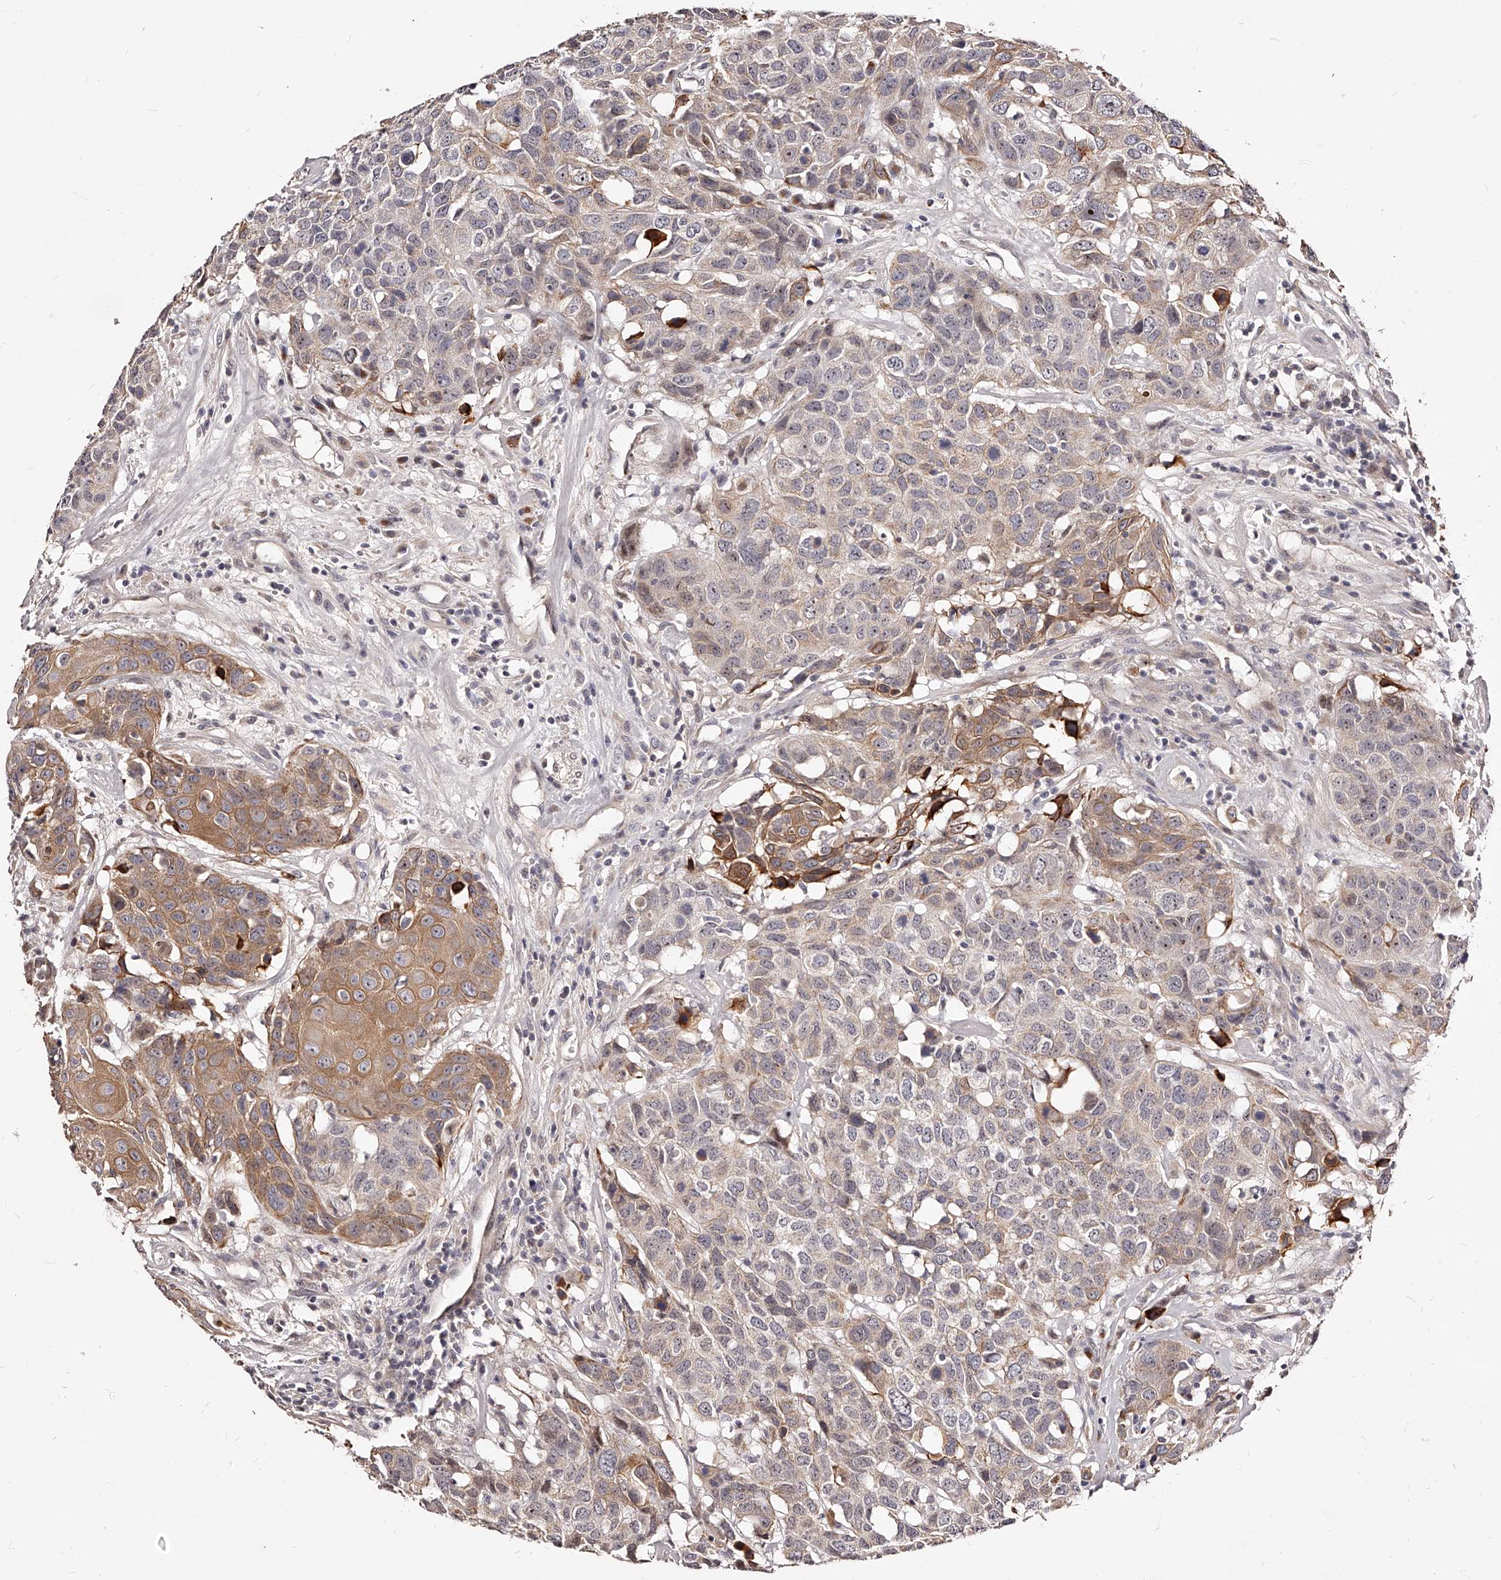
{"staining": {"intensity": "moderate", "quantity": "25%-75%", "location": "cytoplasmic/membranous"}, "tissue": "head and neck cancer", "cell_type": "Tumor cells", "image_type": "cancer", "snomed": [{"axis": "morphology", "description": "Squamous cell carcinoma, NOS"}, {"axis": "topography", "description": "Head-Neck"}], "caption": "DAB immunohistochemical staining of squamous cell carcinoma (head and neck) exhibits moderate cytoplasmic/membranous protein expression in approximately 25%-75% of tumor cells. The staining was performed using DAB (3,3'-diaminobenzidine), with brown indicating positive protein expression. Nuclei are stained blue with hematoxylin.", "gene": "ZNF502", "patient": {"sex": "male", "age": 66}}